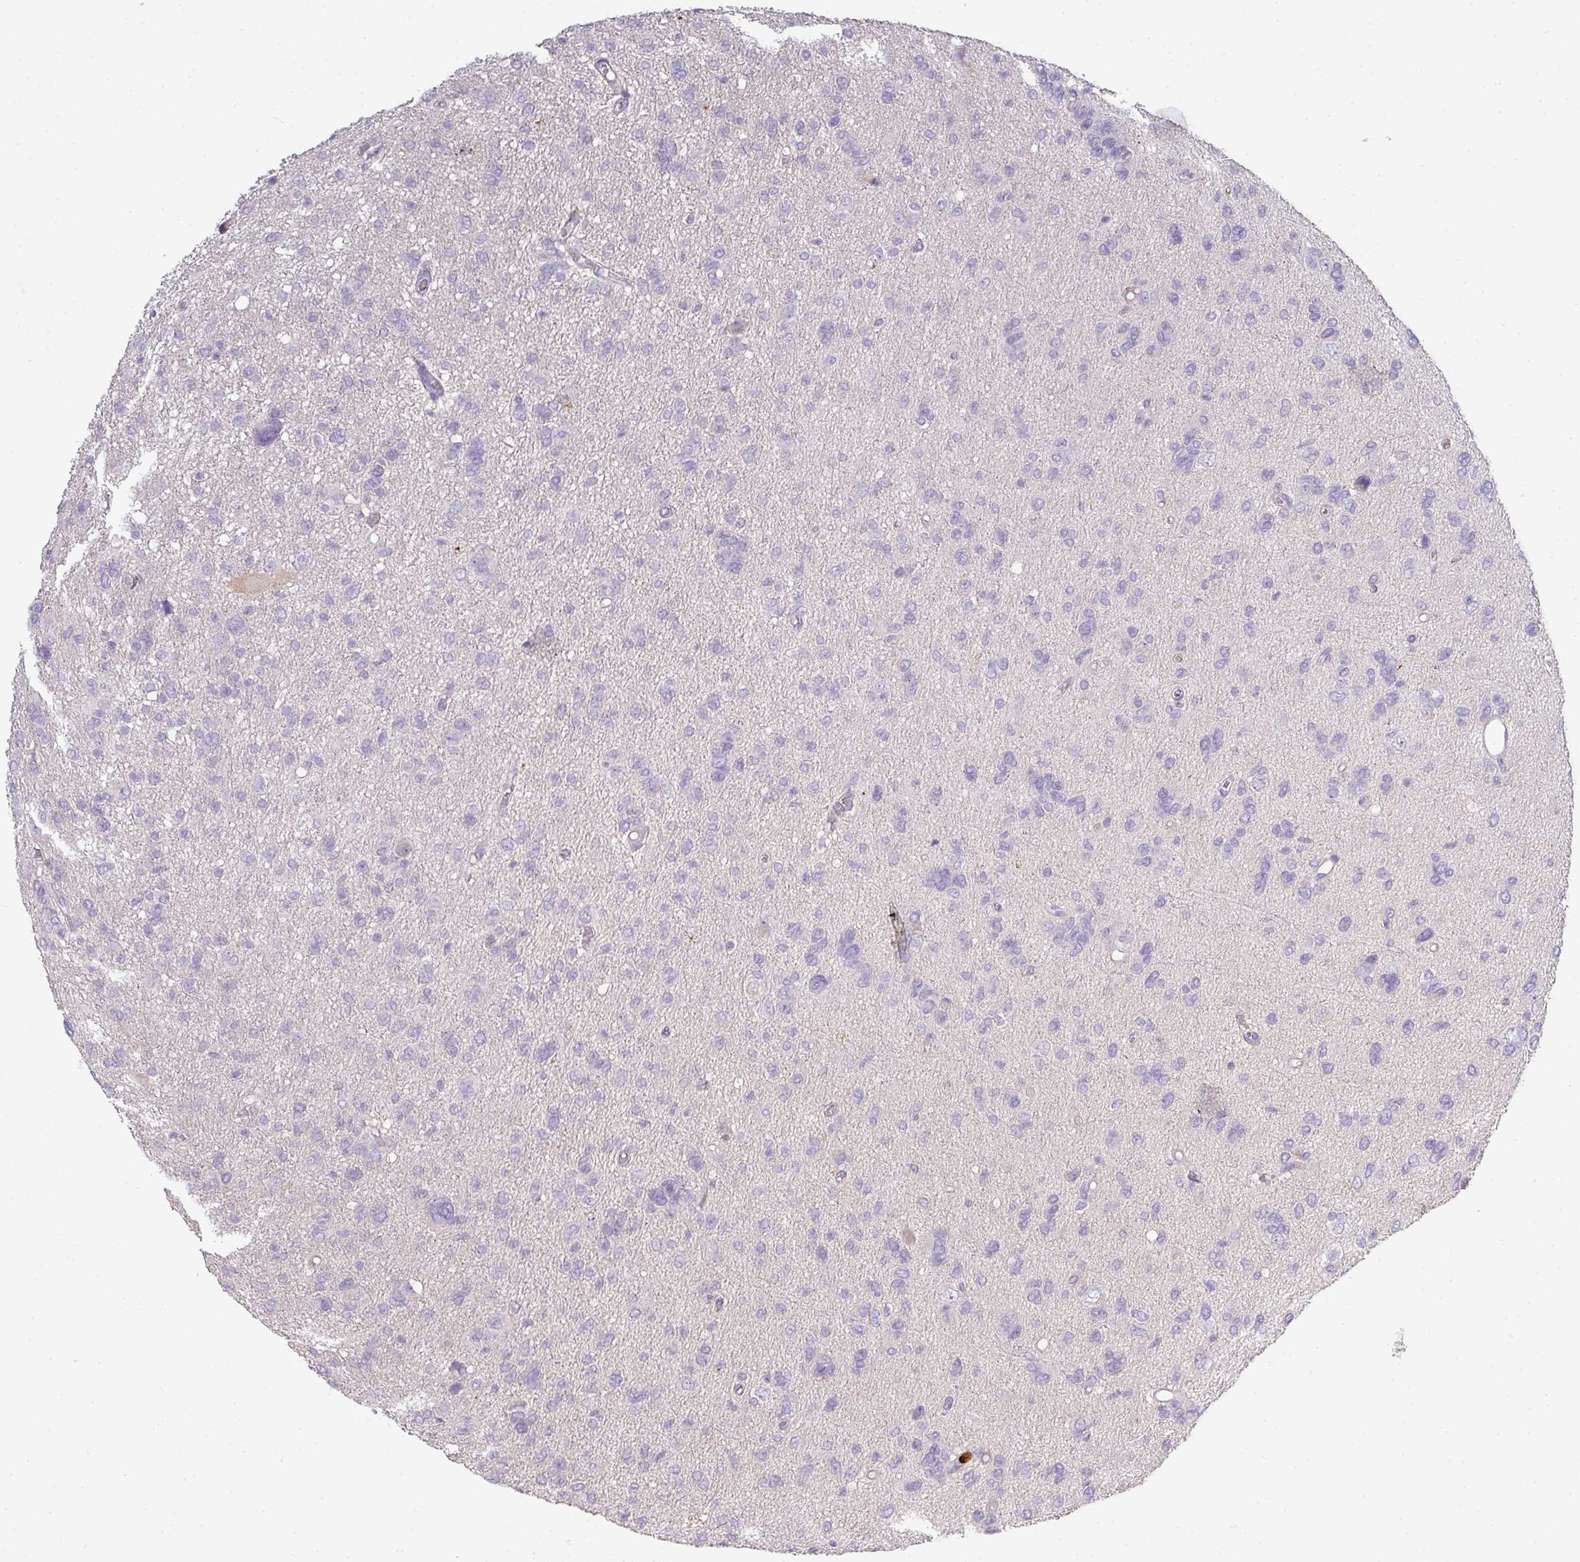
{"staining": {"intensity": "negative", "quantity": "none", "location": "none"}, "tissue": "glioma", "cell_type": "Tumor cells", "image_type": "cancer", "snomed": [{"axis": "morphology", "description": "Glioma, malignant, High grade"}, {"axis": "topography", "description": "Brain"}], "caption": "DAB immunohistochemical staining of human malignant glioma (high-grade) exhibits no significant positivity in tumor cells.", "gene": "HHEX", "patient": {"sex": "female", "age": 59}}